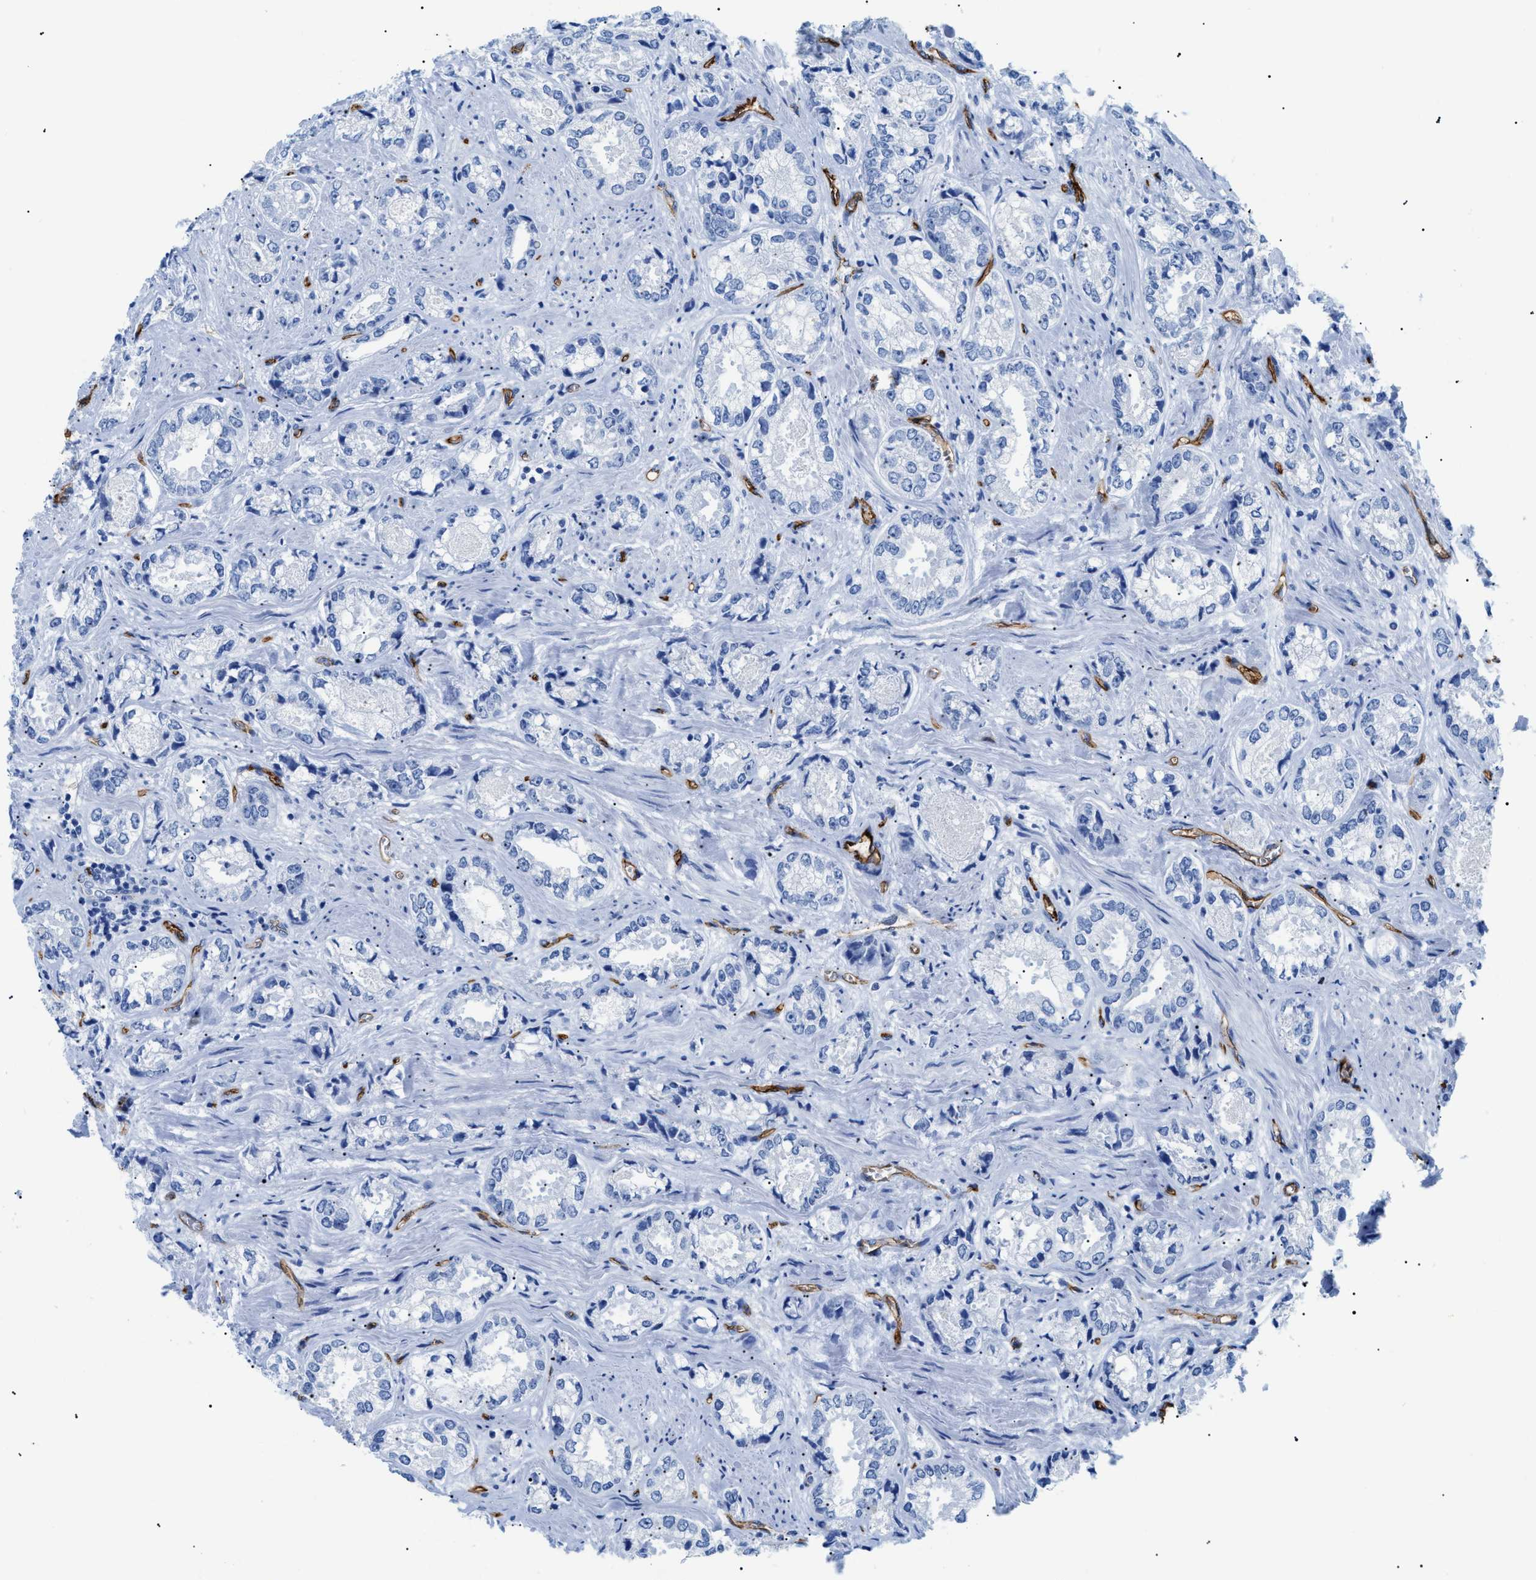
{"staining": {"intensity": "negative", "quantity": "none", "location": "none"}, "tissue": "prostate cancer", "cell_type": "Tumor cells", "image_type": "cancer", "snomed": [{"axis": "morphology", "description": "Adenocarcinoma, High grade"}, {"axis": "topography", "description": "Prostate"}], "caption": "An IHC histopathology image of prostate cancer (high-grade adenocarcinoma) is shown. There is no staining in tumor cells of prostate cancer (high-grade adenocarcinoma). (Stains: DAB IHC with hematoxylin counter stain, Microscopy: brightfield microscopy at high magnification).", "gene": "PODXL", "patient": {"sex": "male", "age": 61}}